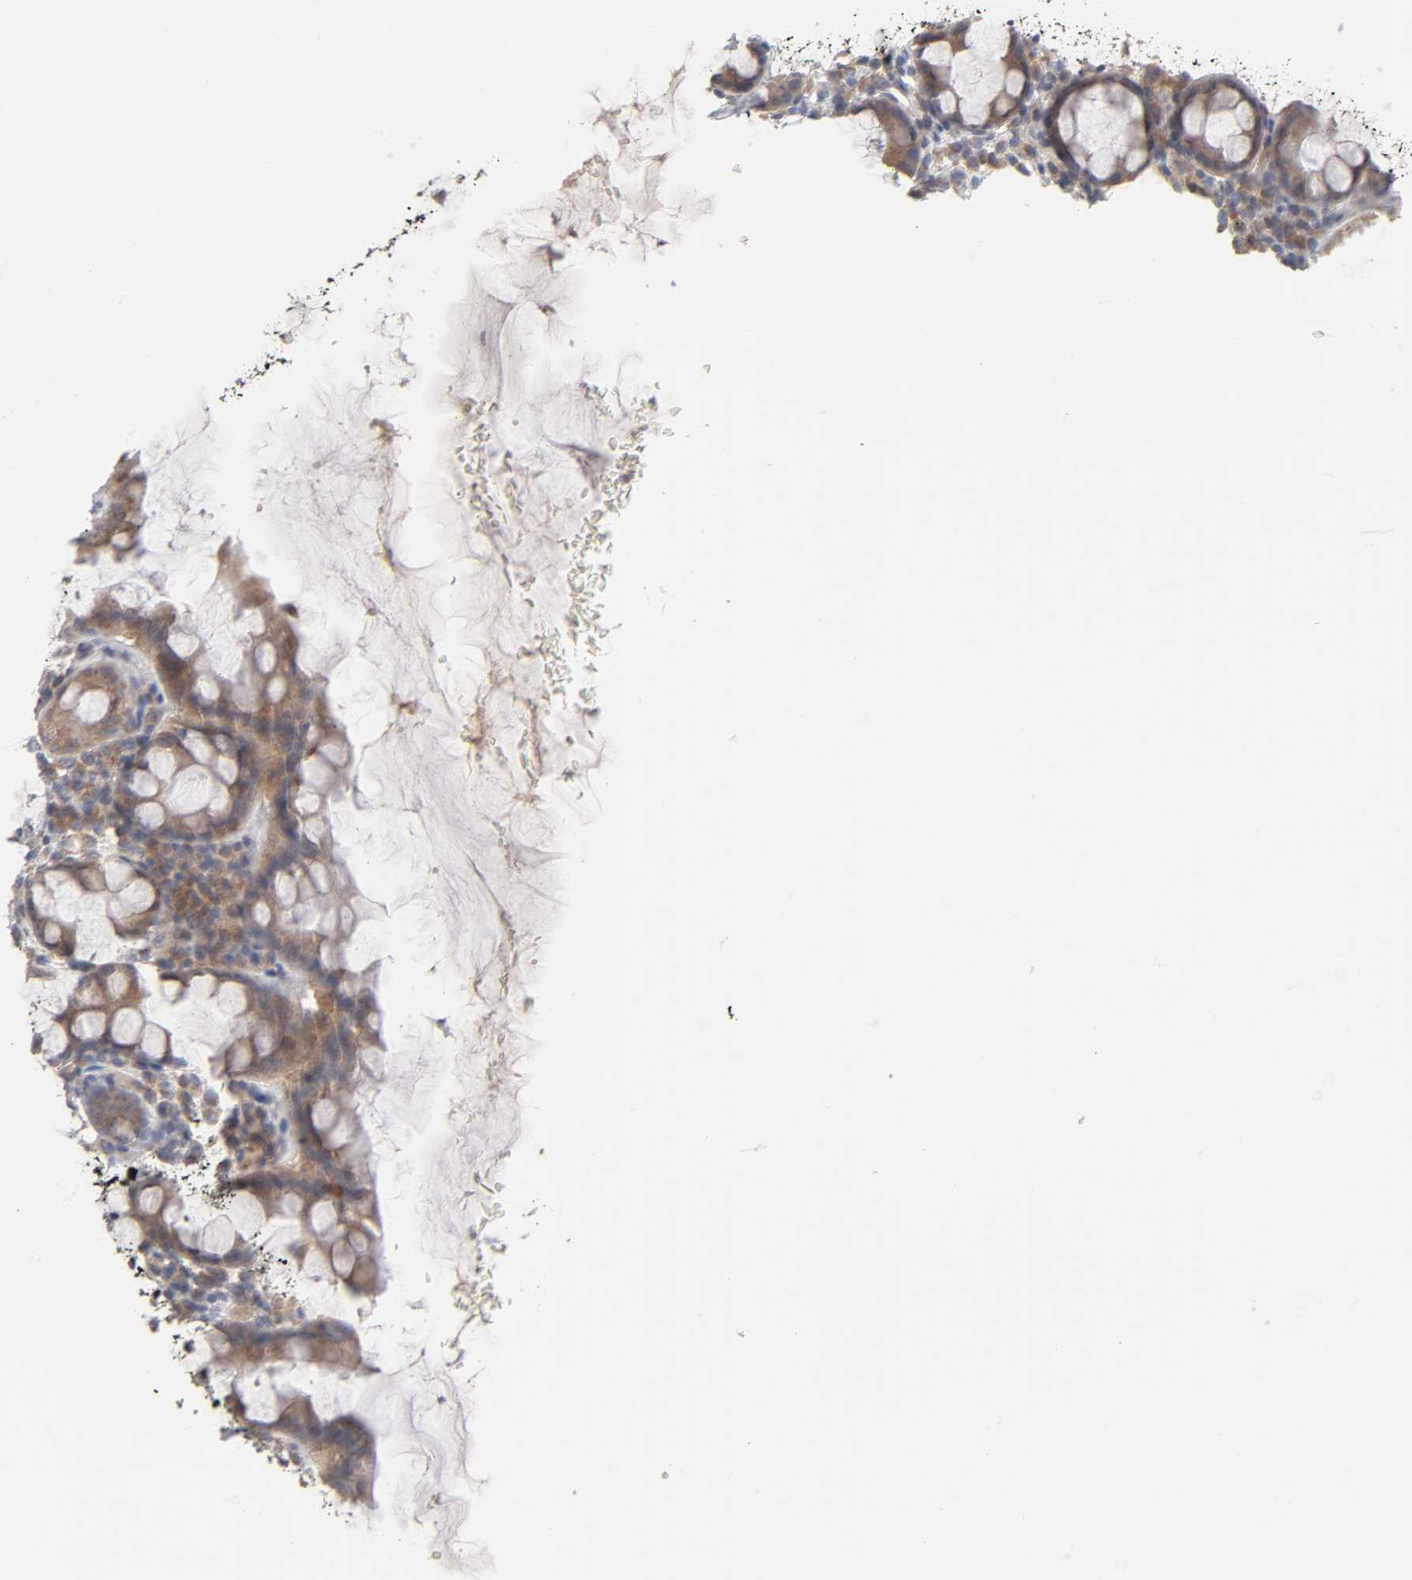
{"staining": {"intensity": "weak", "quantity": ">75%", "location": "cytoplasmic/membranous"}, "tissue": "rectum", "cell_type": "Glandular cells", "image_type": "normal", "snomed": [{"axis": "morphology", "description": "Normal tissue, NOS"}, {"axis": "topography", "description": "Rectum"}], "caption": "DAB (3,3'-diaminobenzidine) immunohistochemical staining of unremarkable human rectum displays weak cytoplasmic/membranous protein positivity in about >75% of glandular cells.", "gene": "IL4R", "patient": {"sex": "male", "age": 92}}